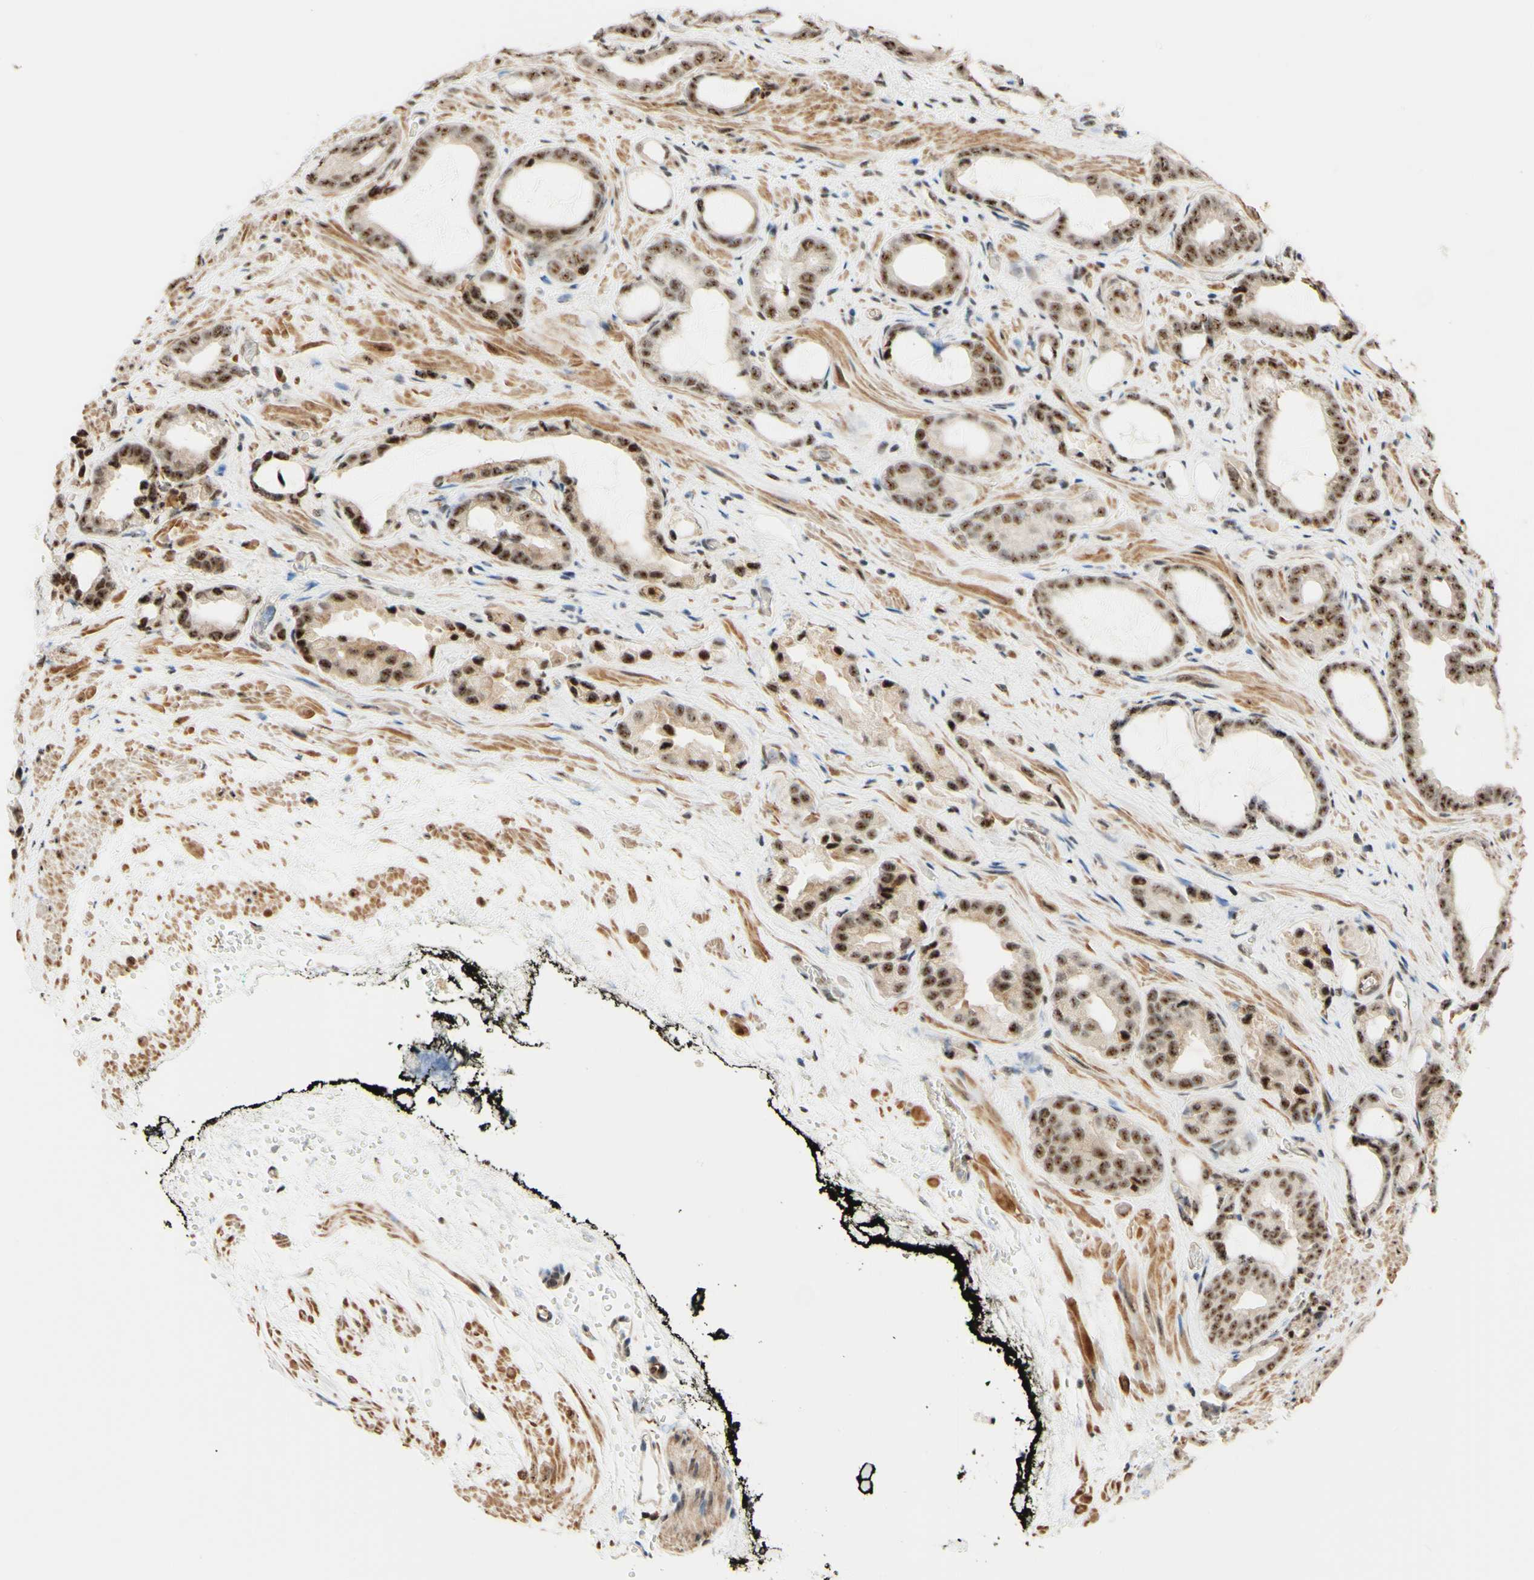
{"staining": {"intensity": "moderate", "quantity": ">75%", "location": "nuclear"}, "tissue": "prostate cancer", "cell_type": "Tumor cells", "image_type": "cancer", "snomed": [{"axis": "morphology", "description": "Adenocarcinoma, Low grade"}, {"axis": "topography", "description": "Prostate"}], "caption": "IHC of human prostate cancer demonstrates medium levels of moderate nuclear staining in approximately >75% of tumor cells.", "gene": "SAP18", "patient": {"sex": "male", "age": 60}}